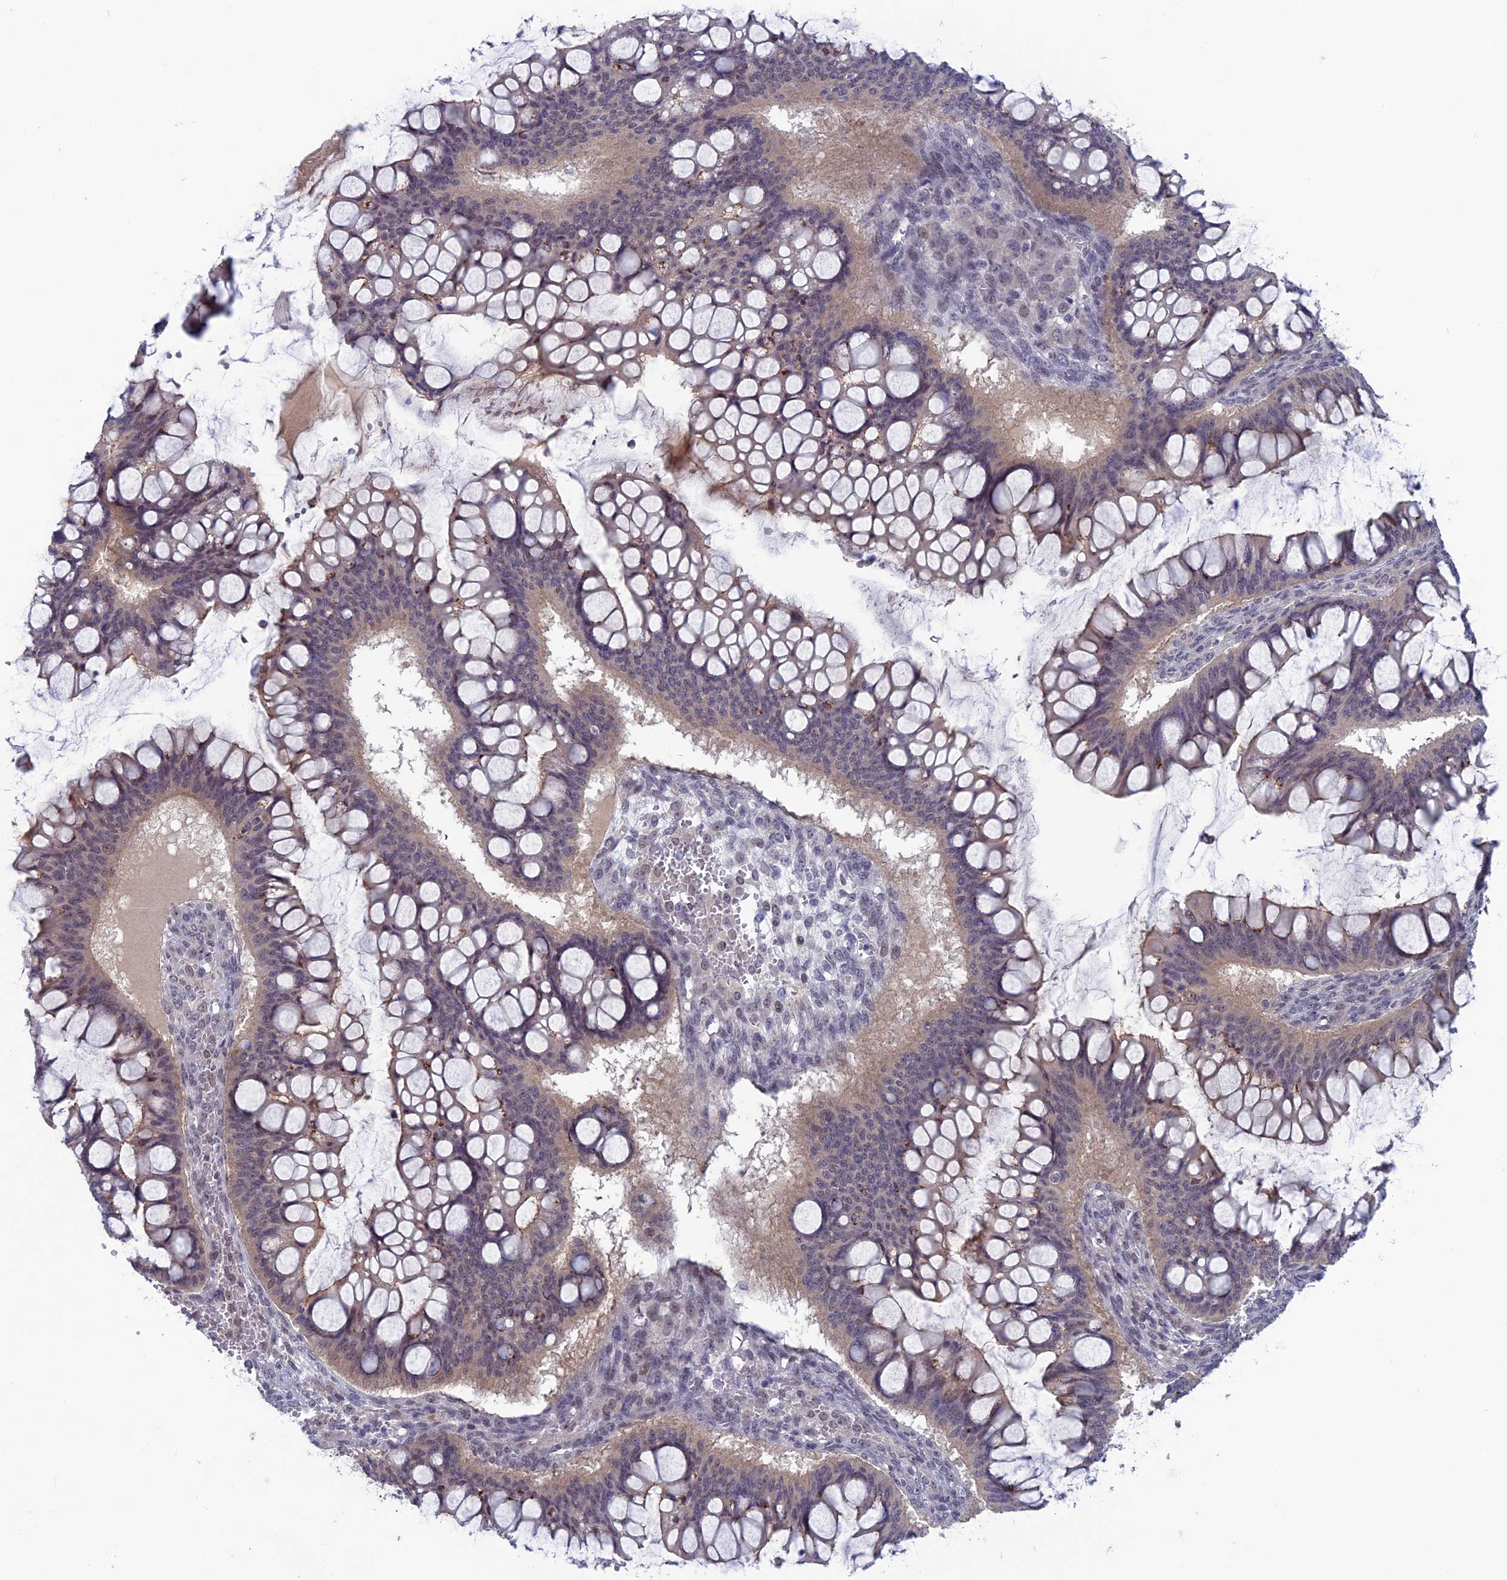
{"staining": {"intensity": "weak", "quantity": "25%-75%", "location": "cytoplasmic/membranous"}, "tissue": "ovarian cancer", "cell_type": "Tumor cells", "image_type": "cancer", "snomed": [{"axis": "morphology", "description": "Cystadenocarcinoma, mucinous, NOS"}, {"axis": "topography", "description": "Ovary"}], "caption": "Protein expression by immunohistochemistry shows weak cytoplasmic/membranous staining in about 25%-75% of tumor cells in ovarian mucinous cystadenocarcinoma. The staining is performed using DAB (3,3'-diaminobenzidine) brown chromogen to label protein expression. The nuclei are counter-stained blue using hematoxylin.", "gene": "FKBPL", "patient": {"sex": "female", "age": 73}}